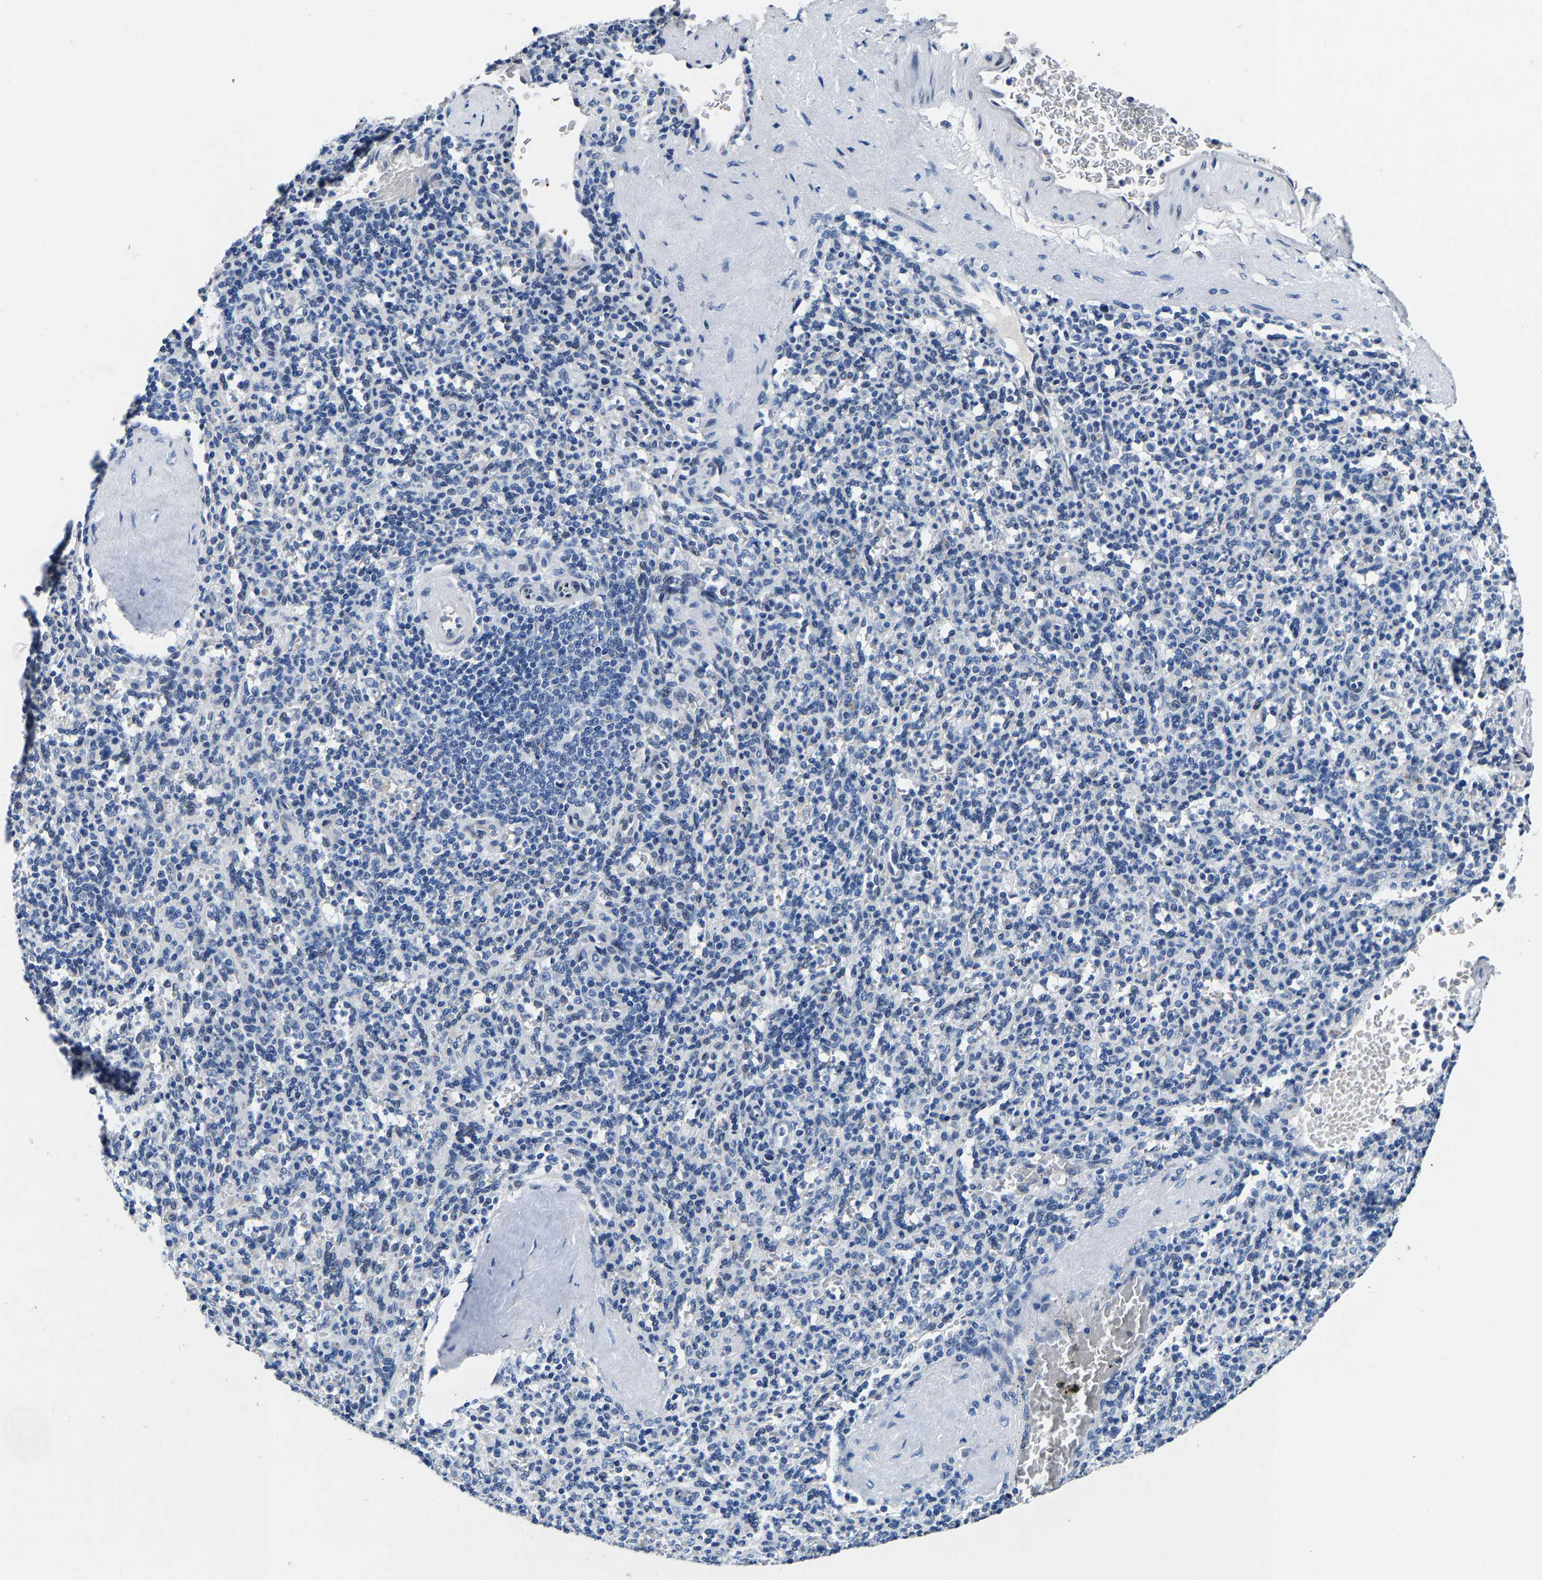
{"staining": {"intensity": "negative", "quantity": "none", "location": "none"}, "tissue": "spleen", "cell_type": "Cells in red pulp", "image_type": "normal", "snomed": [{"axis": "morphology", "description": "Normal tissue, NOS"}, {"axis": "topography", "description": "Spleen"}], "caption": "This is an immunohistochemistry (IHC) photomicrograph of normal human spleen. There is no expression in cells in red pulp.", "gene": "UBN2", "patient": {"sex": "male", "age": 36}}